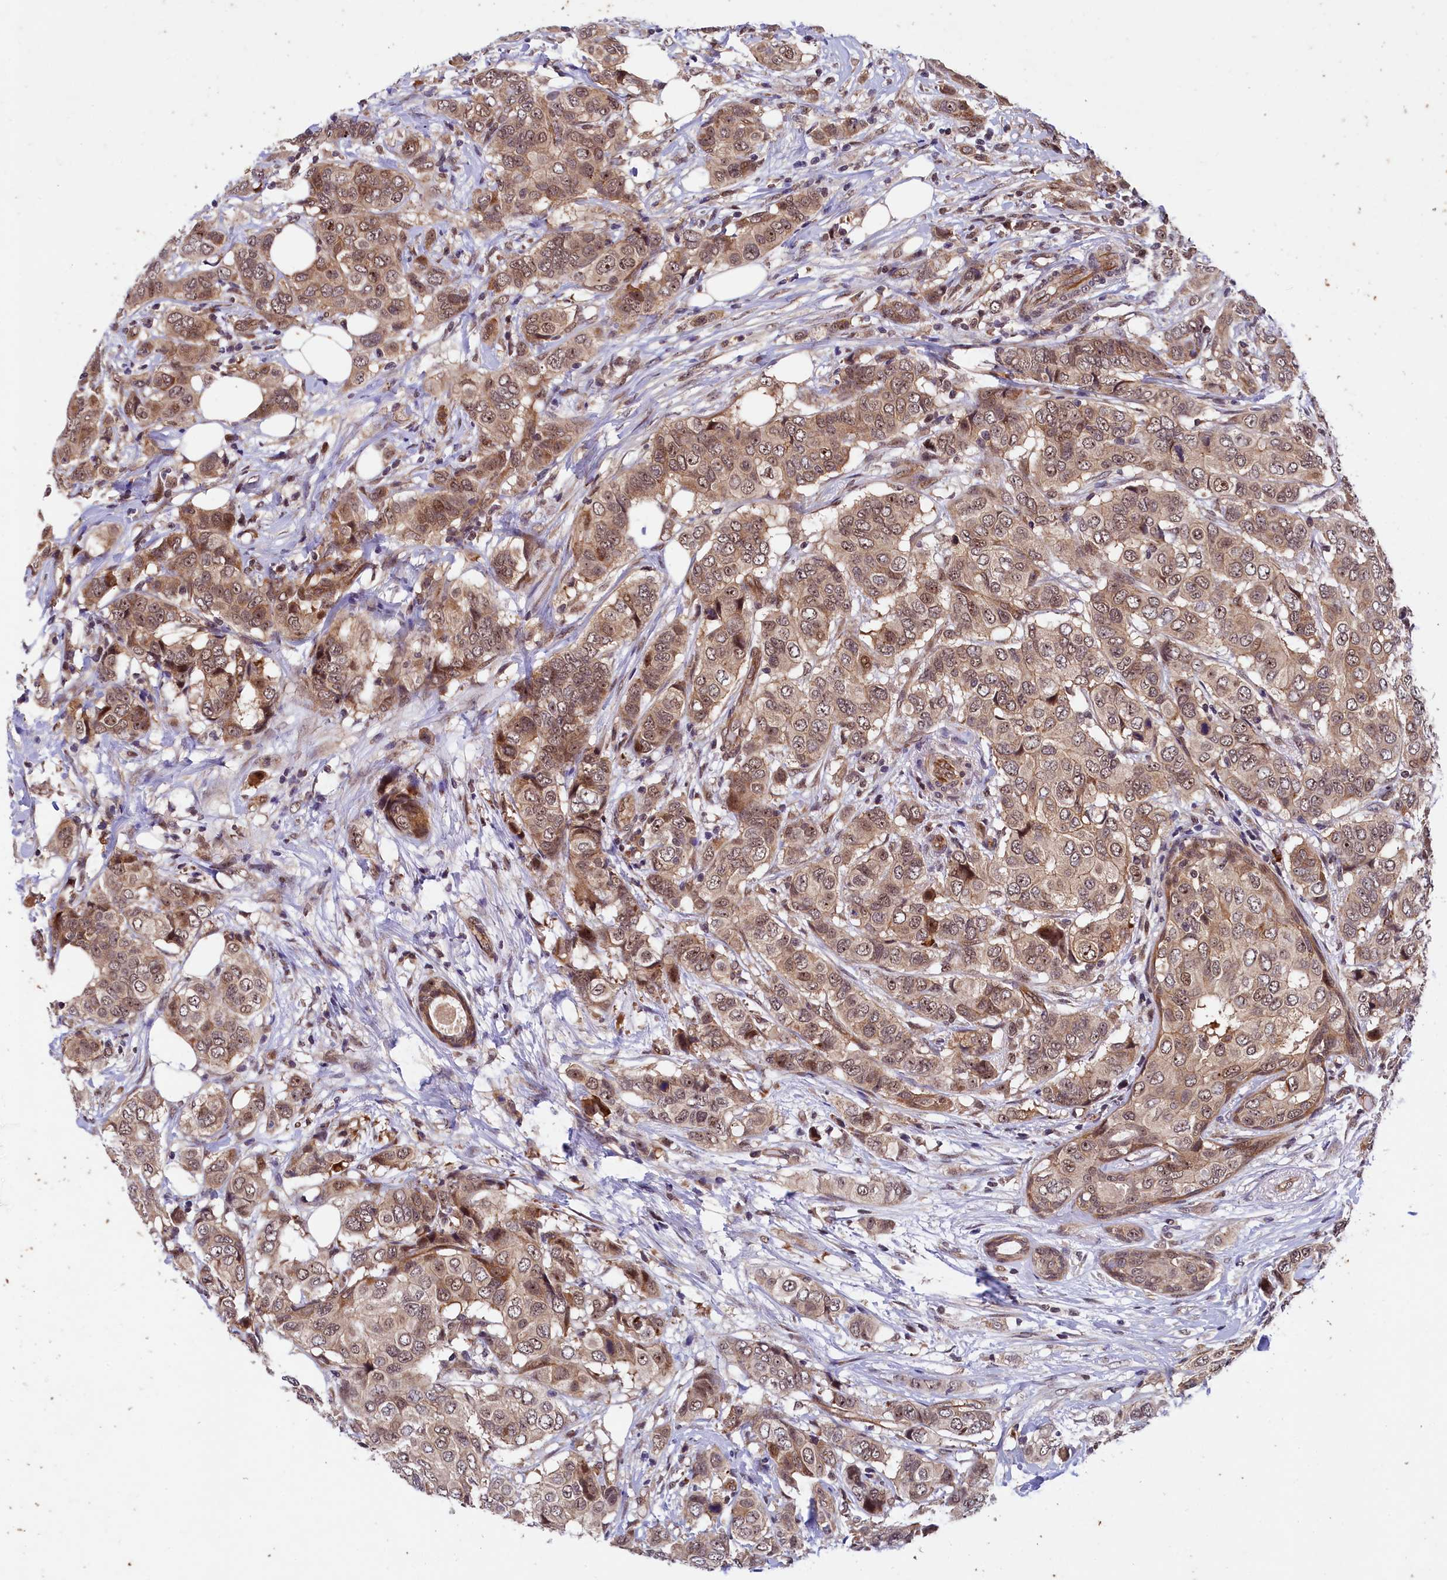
{"staining": {"intensity": "moderate", "quantity": ">75%", "location": "cytoplasmic/membranous,nuclear"}, "tissue": "breast cancer", "cell_type": "Tumor cells", "image_type": "cancer", "snomed": [{"axis": "morphology", "description": "Lobular carcinoma"}, {"axis": "topography", "description": "Breast"}], "caption": "Lobular carcinoma (breast) tissue exhibits moderate cytoplasmic/membranous and nuclear positivity in about >75% of tumor cells, visualized by immunohistochemistry. (Brightfield microscopy of DAB IHC at high magnification).", "gene": "ARL14EP", "patient": {"sex": "female", "age": 51}}